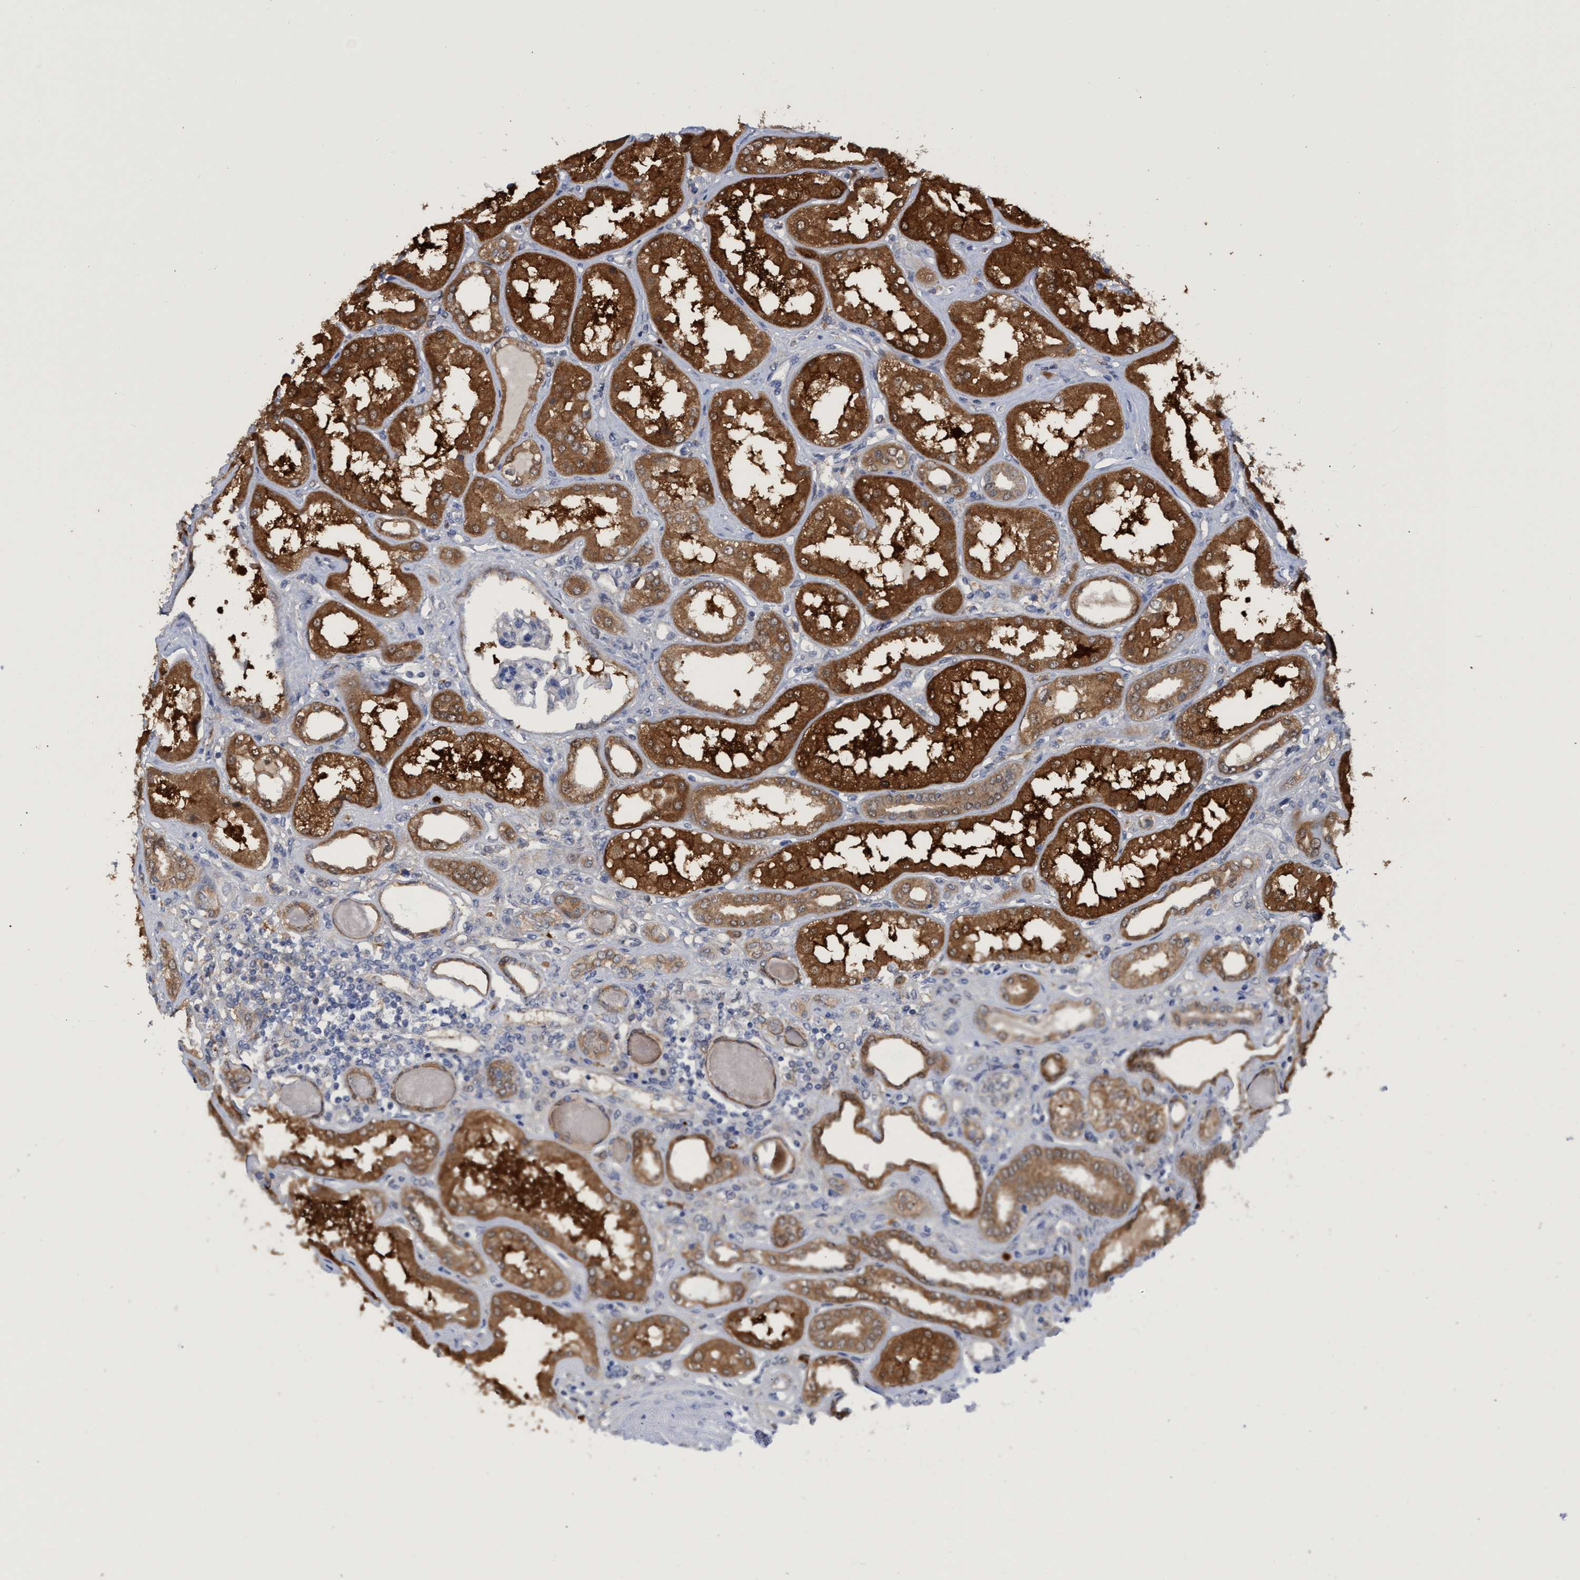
{"staining": {"intensity": "negative", "quantity": "none", "location": "none"}, "tissue": "kidney", "cell_type": "Cells in glomeruli", "image_type": "normal", "snomed": [{"axis": "morphology", "description": "Normal tissue, NOS"}, {"axis": "topography", "description": "Kidney"}], "caption": "IHC photomicrograph of benign human kidney stained for a protein (brown), which displays no expression in cells in glomeruli.", "gene": "PNPO", "patient": {"sex": "female", "age": 56}}